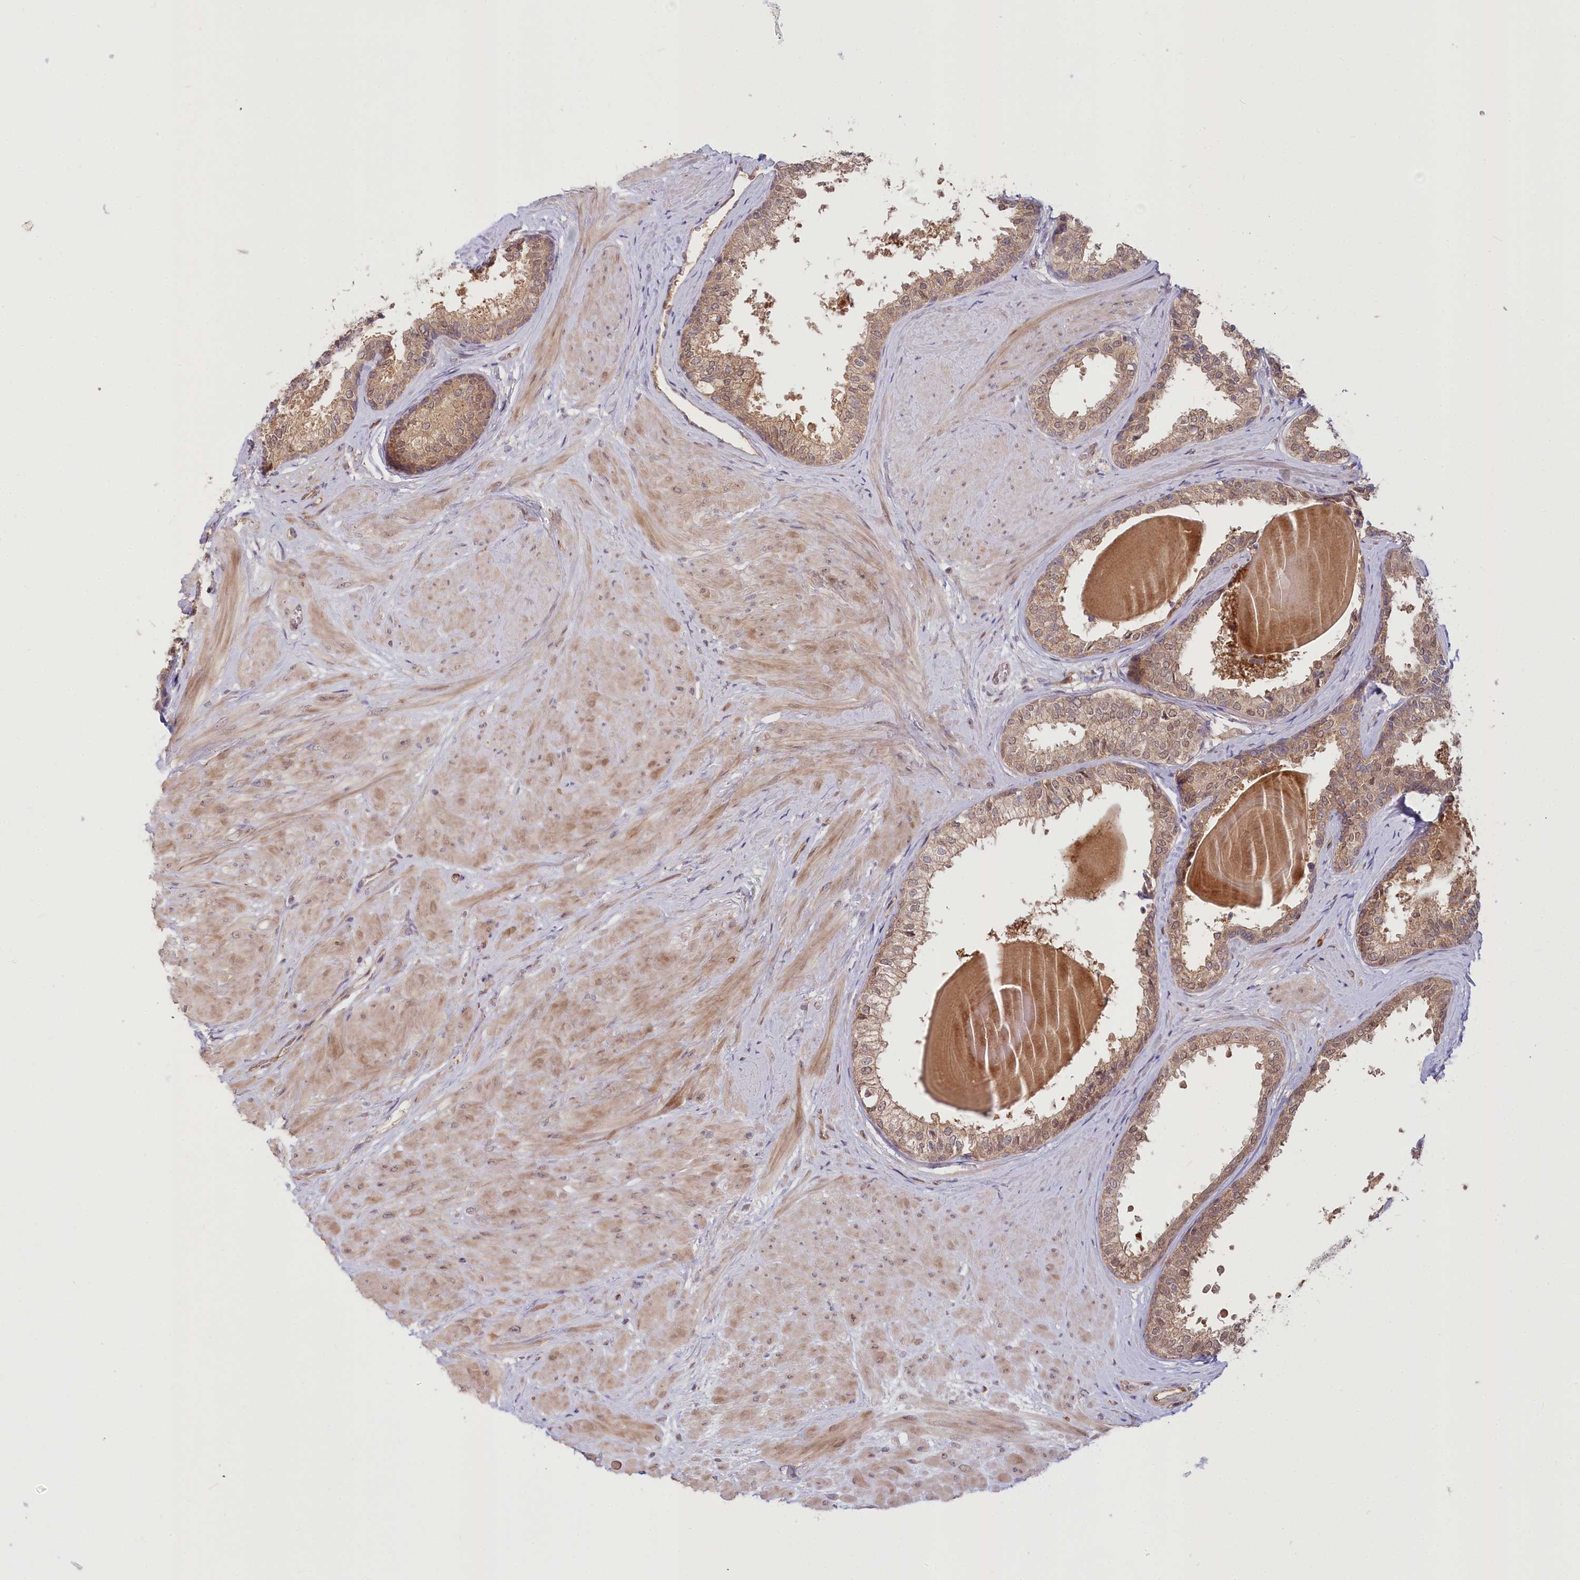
{"staining": {"intensity": "moderate", "quantity": ">75%", "location": "cytoplasmic/membranous"}, "tissue": "prostate", "cell_type": "Glandular cells", "image_type": "normal", "snomed": [{"axis": "morphology", "description": "Normal tissue, NOS"}, {"axis": "topography", "description": "Prostate"}], "caption": "This micrograph displays immunohistochemistry staining of normal human prostate, with medium moderate cytoplasmic/membranous positivity in approximately >75% of glandular cells.", "gene": "CEP70", "patient": {"sex": "male", "age": 48}}